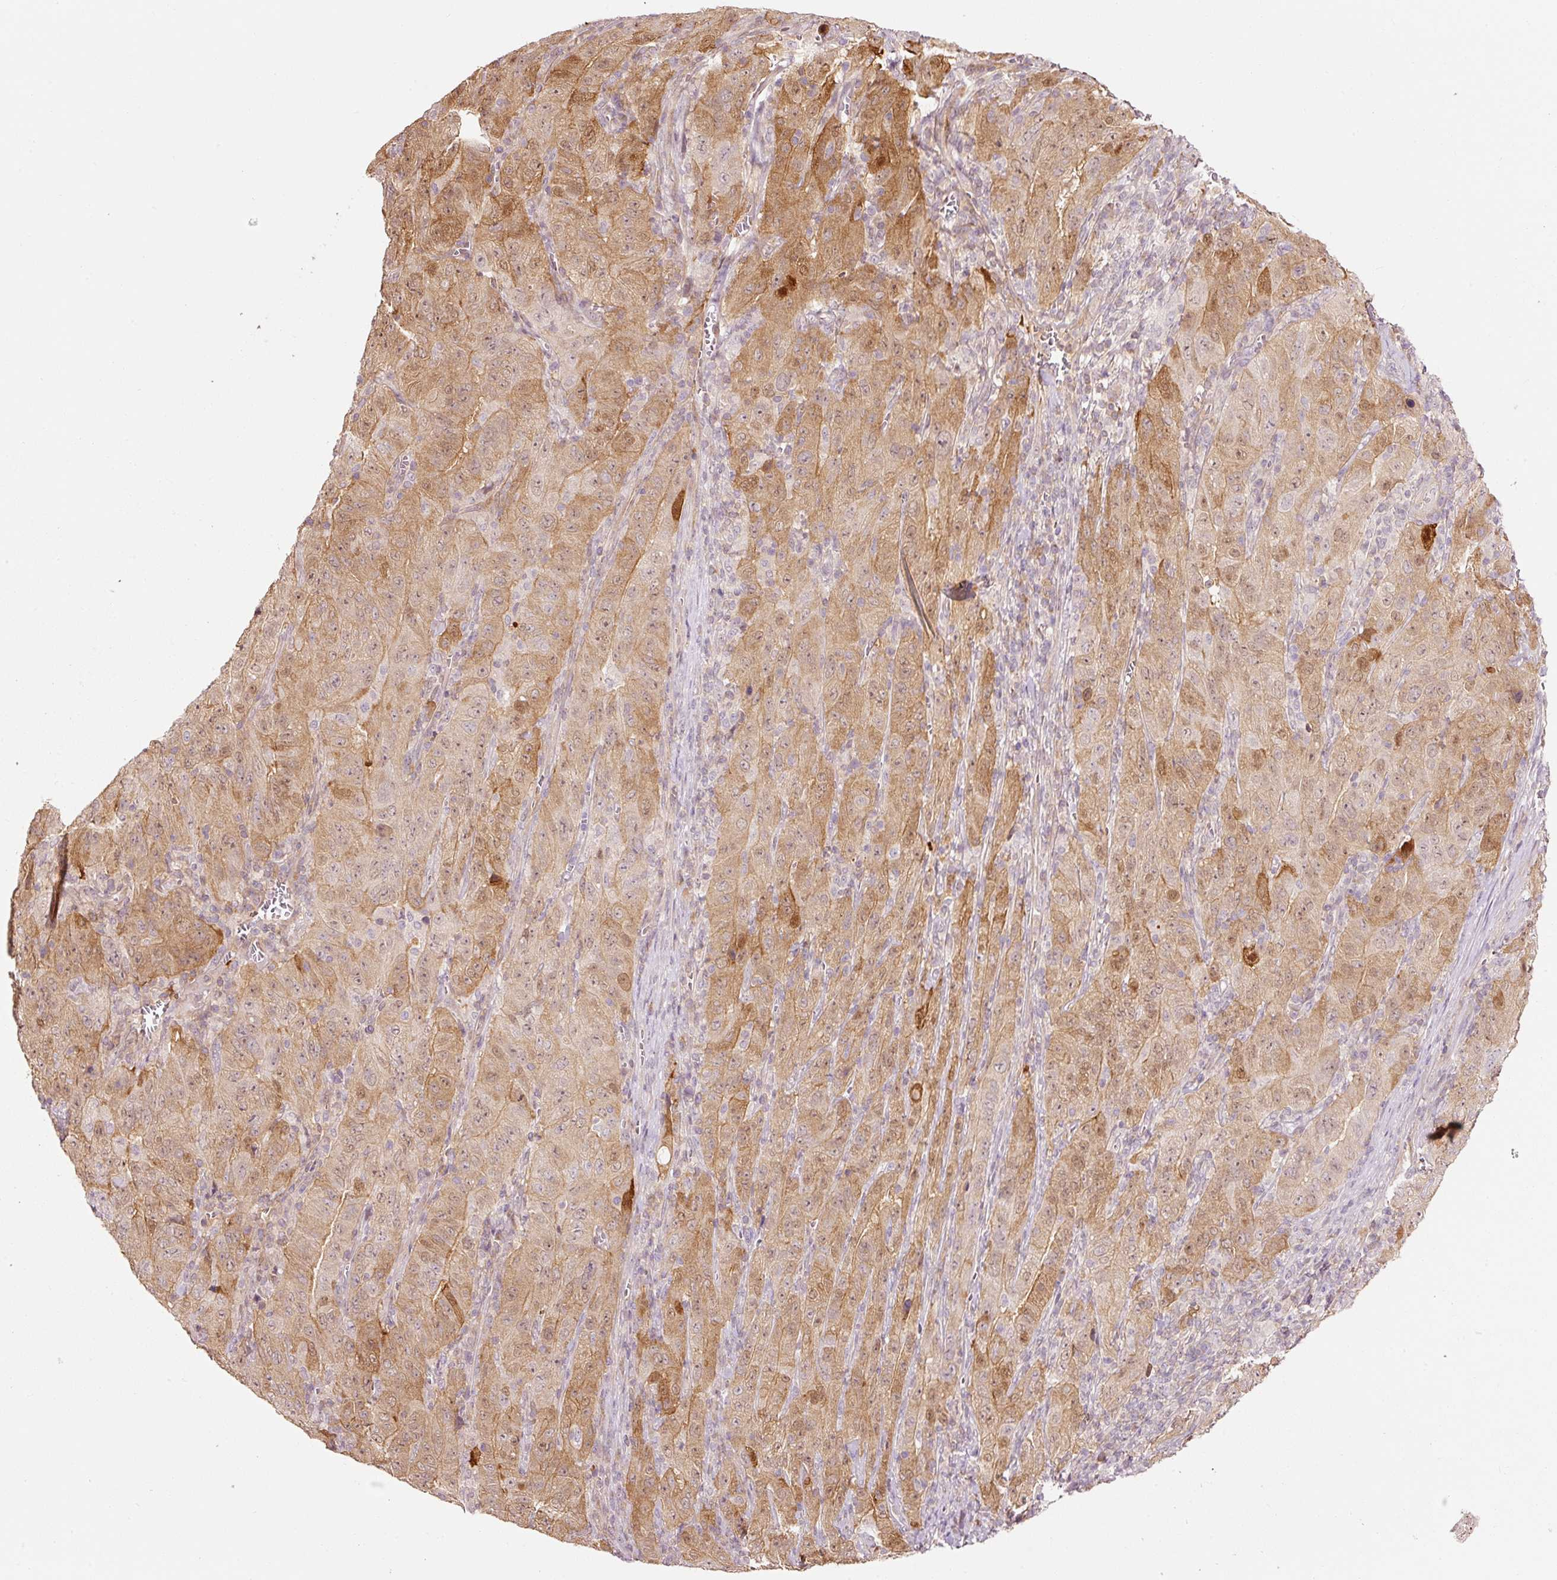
{"staining": {"intensity": "moderate", "quantity": ">75%", "location": "cytoplasmic/membranous,nuclear"}, "tissue": "pancreatic cancer", "cell_type": "Tumor cells", "image_type": "cancer", "snomed": [{"axis": "morphology", "description": "Adenocarcinoma, NOS"}, {"axis": "topography", "description": "Pancreas"}], "caption": "IHC micrograph of neoplastic tissue: pancreatic cancer stained using immunohistochemistry exhibits medium levels of moderate protein expression localized specifically in the cytoplasmic/membranous and nuclear of tumor cells, appearing as a cytoplasmic/membranous and nuclear brown color.", "gene": "FBXL14", "patient": {"sex": "male", "age": 63}}